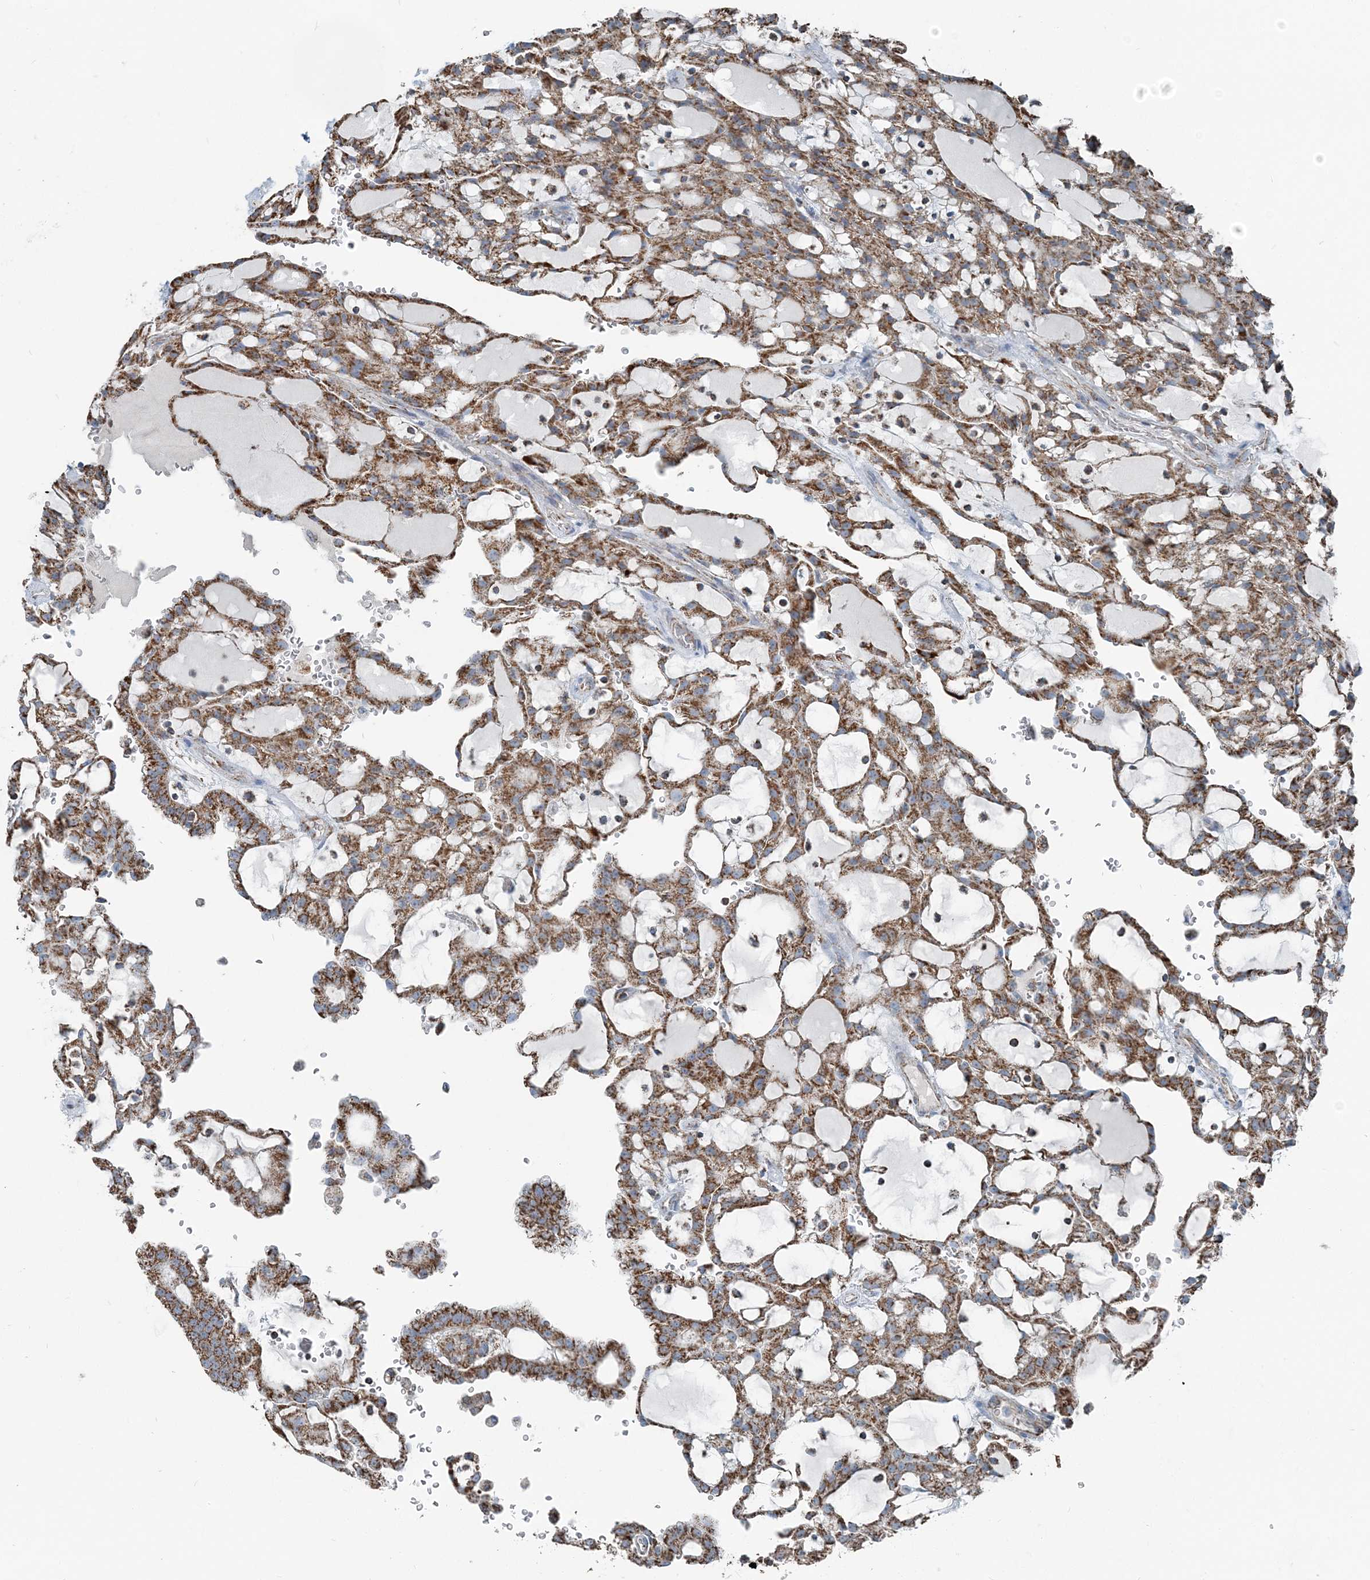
{"staining": {"intensity": "moderate", "quantity": ">75%", "location": "cytoplasmic/membranous"}, "tissue": "renal cancer", "cell_type": "Tumor cells", "image_type": "cancer", "snomed": [{"axis": "morphology", "description": "Adenocarcinoma, NOS"}, {"axis": "topography", "description": "Kidney"}], "caption": "DAB immunohistochemical staining of human renal cancer demonstrates moderate cytoplasmic/membranous protein expression in about >75% of tumor cells.", "gene": "SUCLG1", "patient": {"sex": "male", "age": 63}}